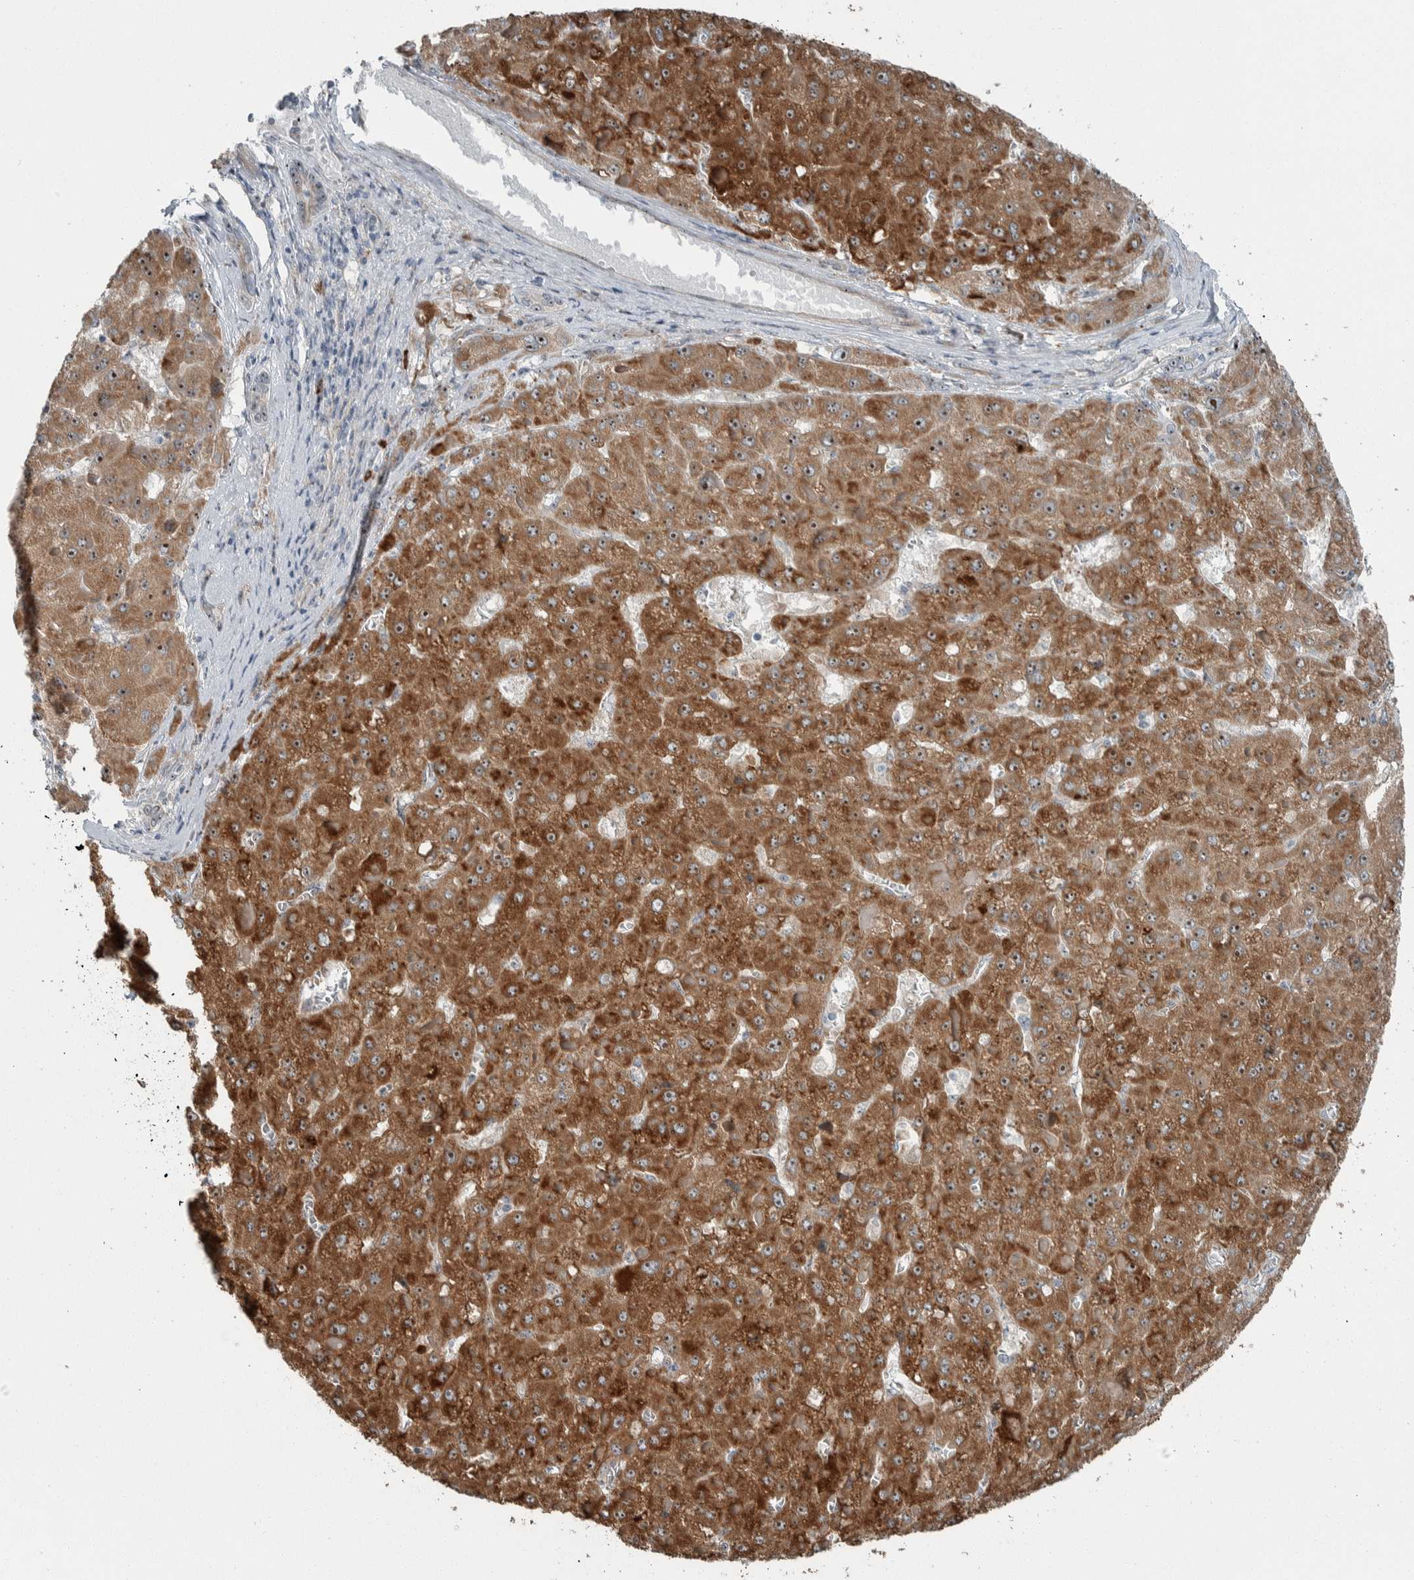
{"staining": {"intensity": "moderate", "quantity": ">75%", "location": "cytoplasmic/membranous"}, "tissue": "liver cancer", "cell_type": "Tumor cells", "image_type": "cancer", "snomed": [{"axis": "morphology", "description": "Carcinoma, Hepatocellular, NOS"}, {"axis": "topography", "description": "Liver"}], "caption": "Immunohistochemistry micrograph of liver cancer stained for a protein (brown), which displays medium levels of moderate cytoplasmic/membranous staining in approximately >75% of tumor cells.", "gene": "USP25", "patient": {"sex": "female", "age": 73}}